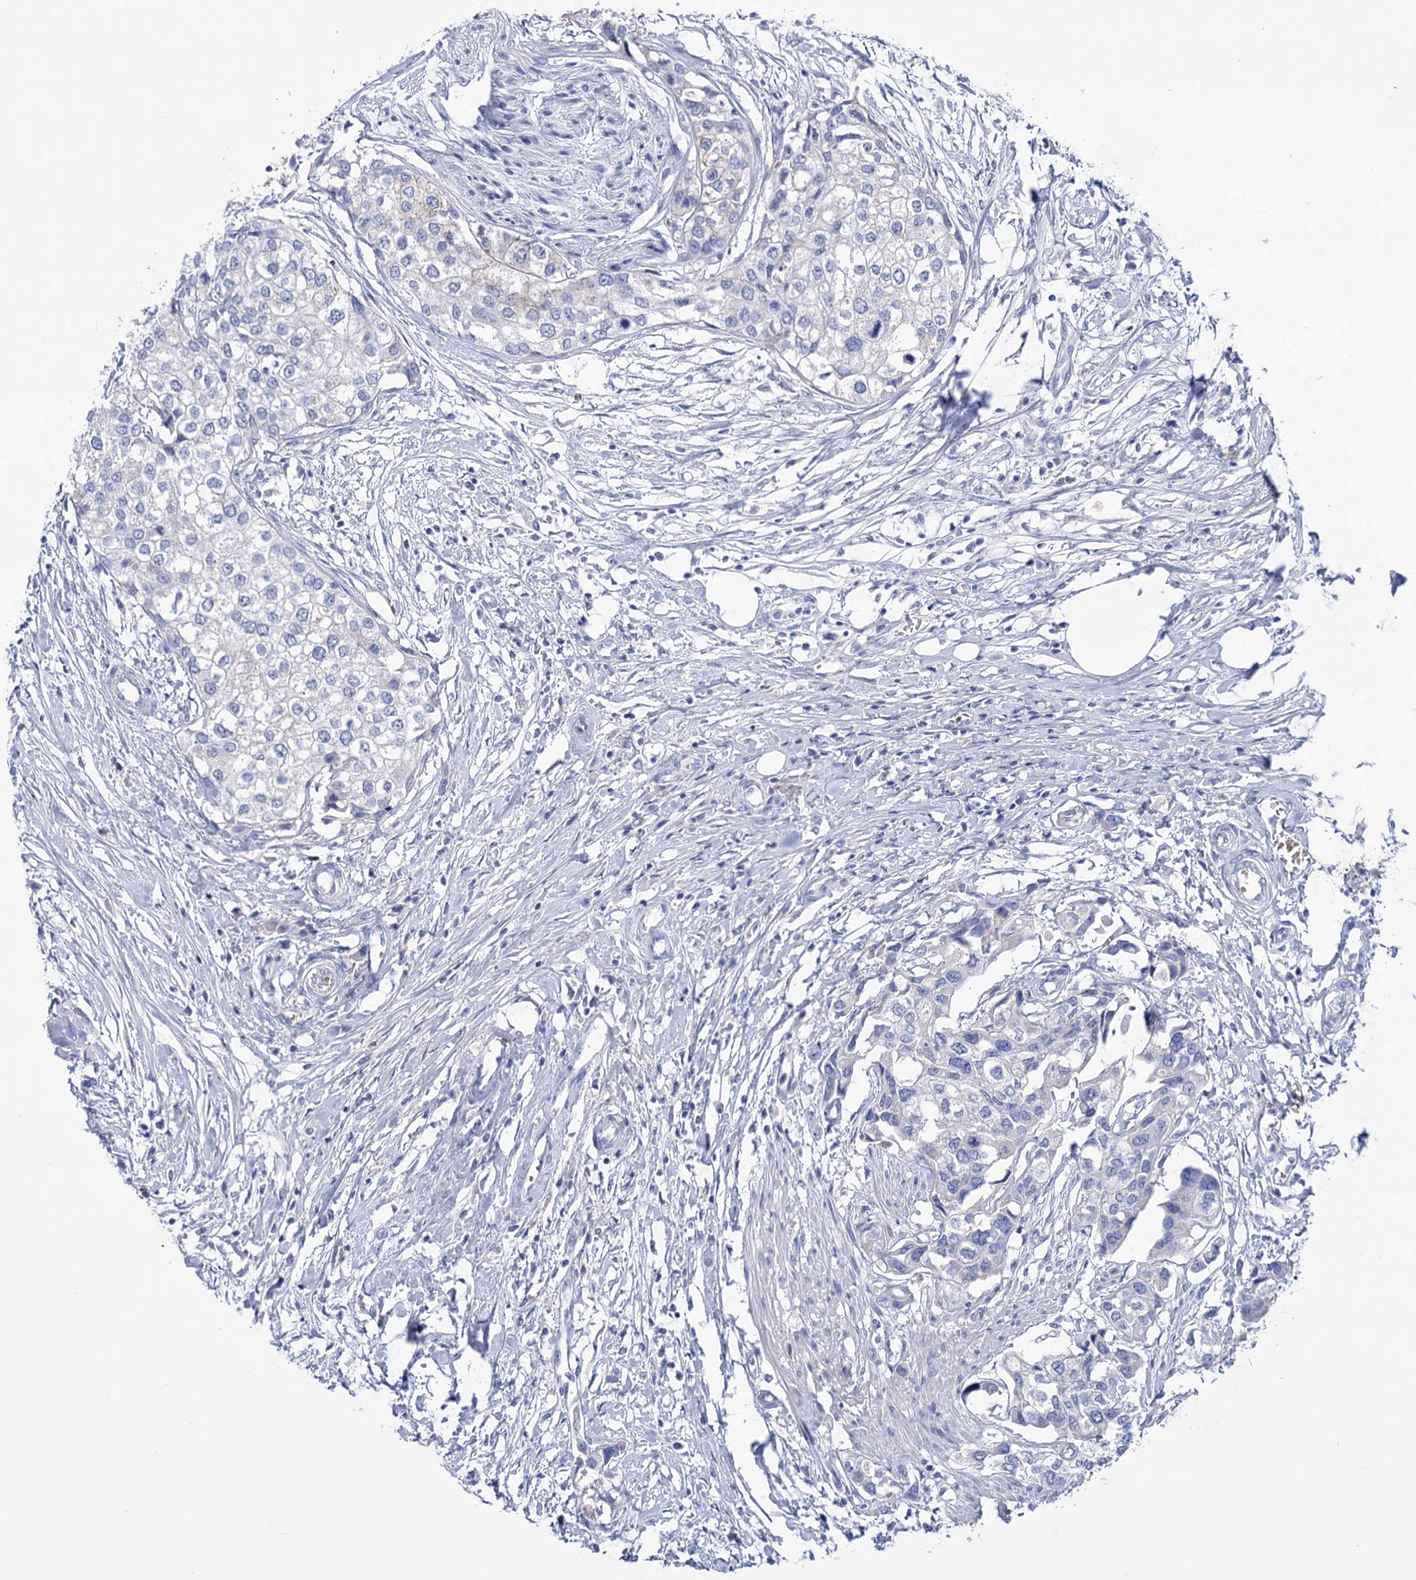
{"staining": {"intensity": "negative", "quantity": "none", "location": "none"}, "tissue": "urothelial cancer", "cell_type": "Tumor cells", "image_type": "cancer", "snomed": [{"axis": "morphology", "description": "Urothelial carcinoma, High grade"}, {"axis": "topography", "description": "Urinary bladder"}], "caption": "Histopathology image shows no protein positivity in tumor cells of high-grade urothelial carcinoma tissue.", "gene": "YARS2", "patient": {"sex": "male", "age": 64}}